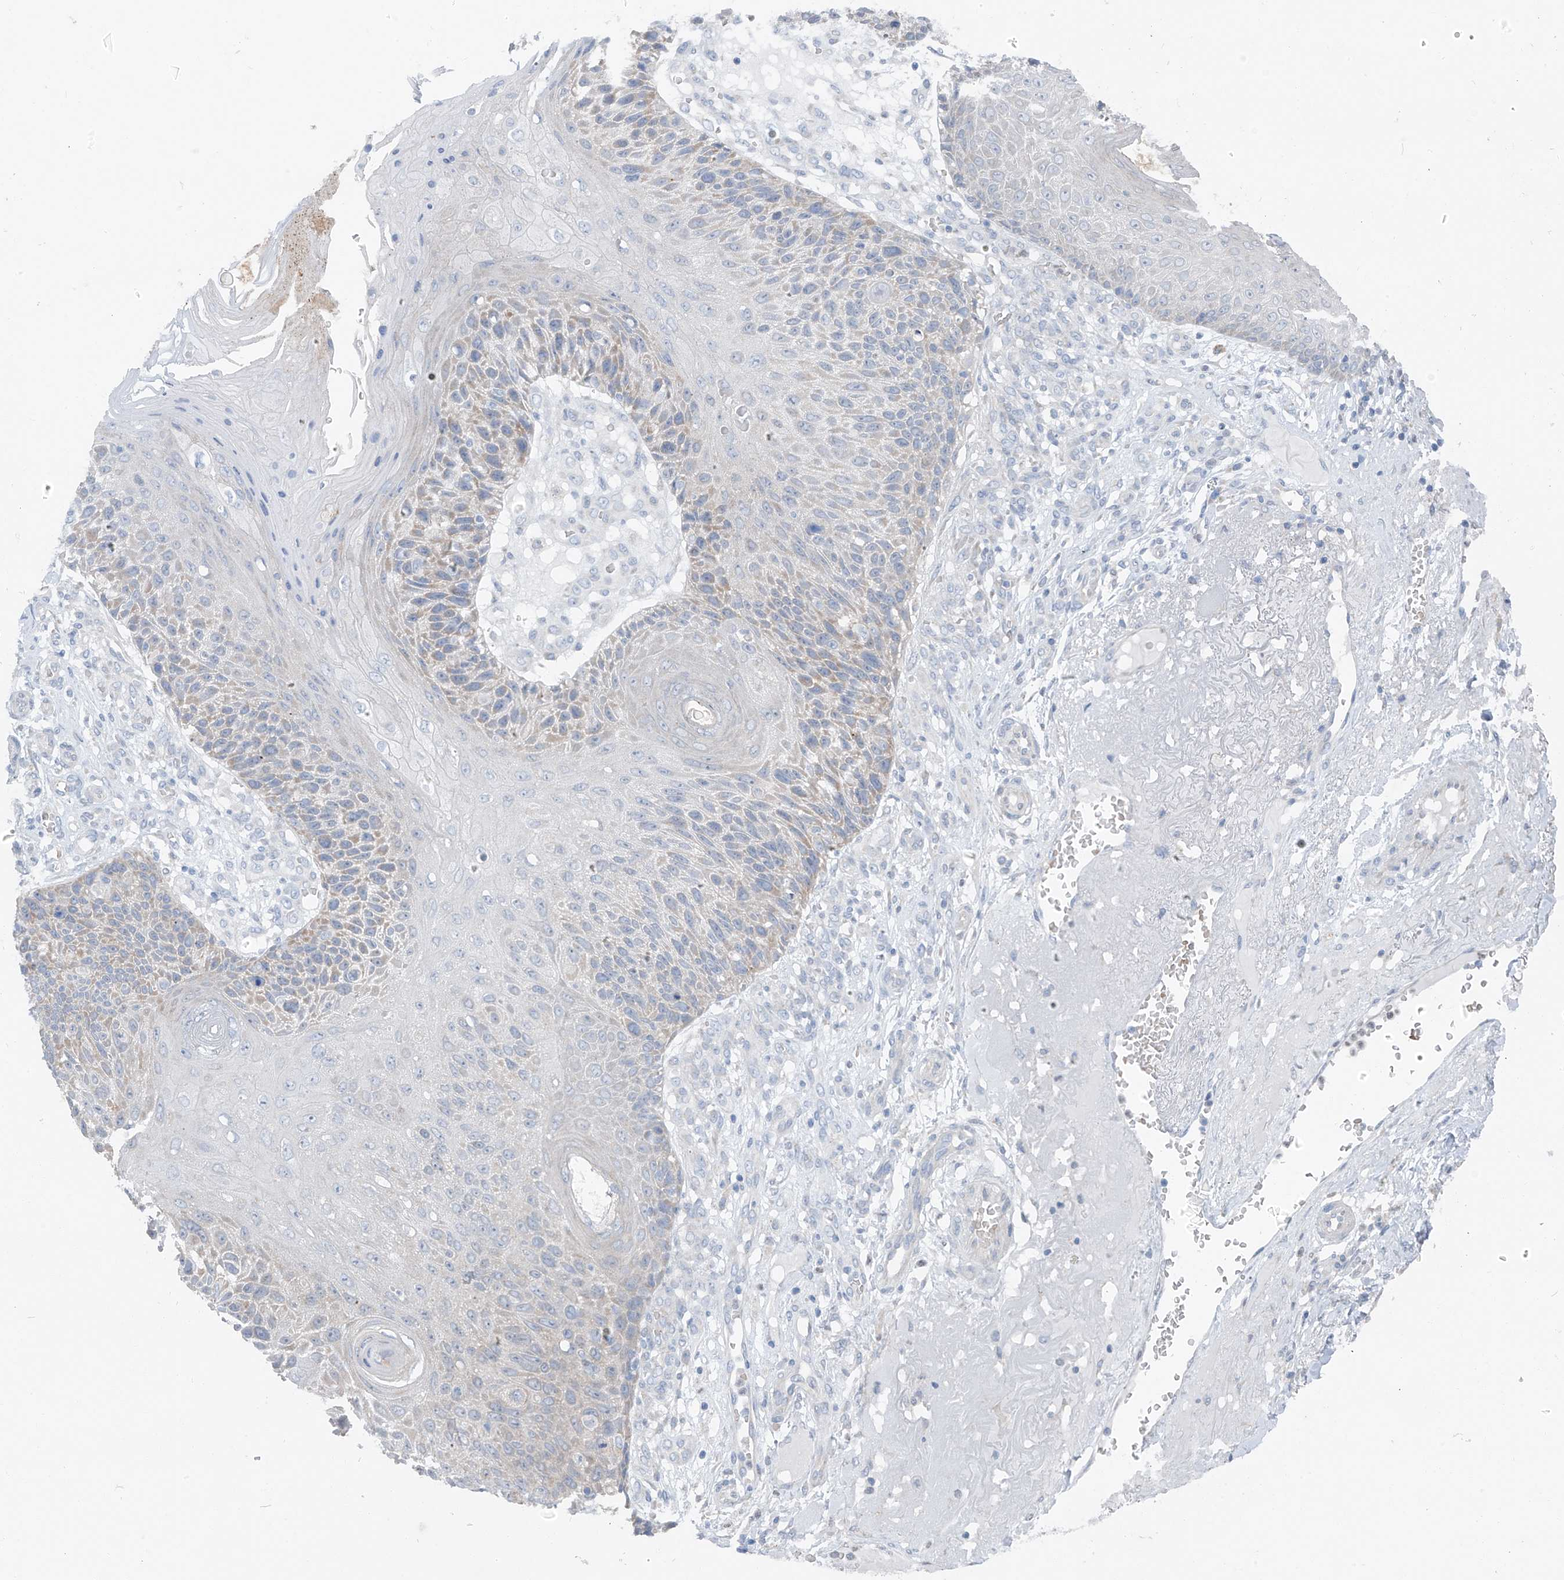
{"staining": {"intensity": "weak", "quantity": "<25%", "location": "cytoplasmic/membranous"}, "tissue": "skin cancer", "cell_type": "Tumor cells", "image_type": "cancer", "snomed": [{"axis": "morphology", "description": "Squamous cell carcinoma, NOS"}, {"axis": "topography", "description": "Skin"}], "caption": "Tumor cells are negative for brown protein staining in skin cancer (squamous cell carcinoma). The staining is performed using DAB (3,3'-diaminobenzidine) brown chromogen with nuclei counter-stained in using hematoxylin.", "gene": "CHMP2B", "patient": {"sex": "female", "age": 88}}